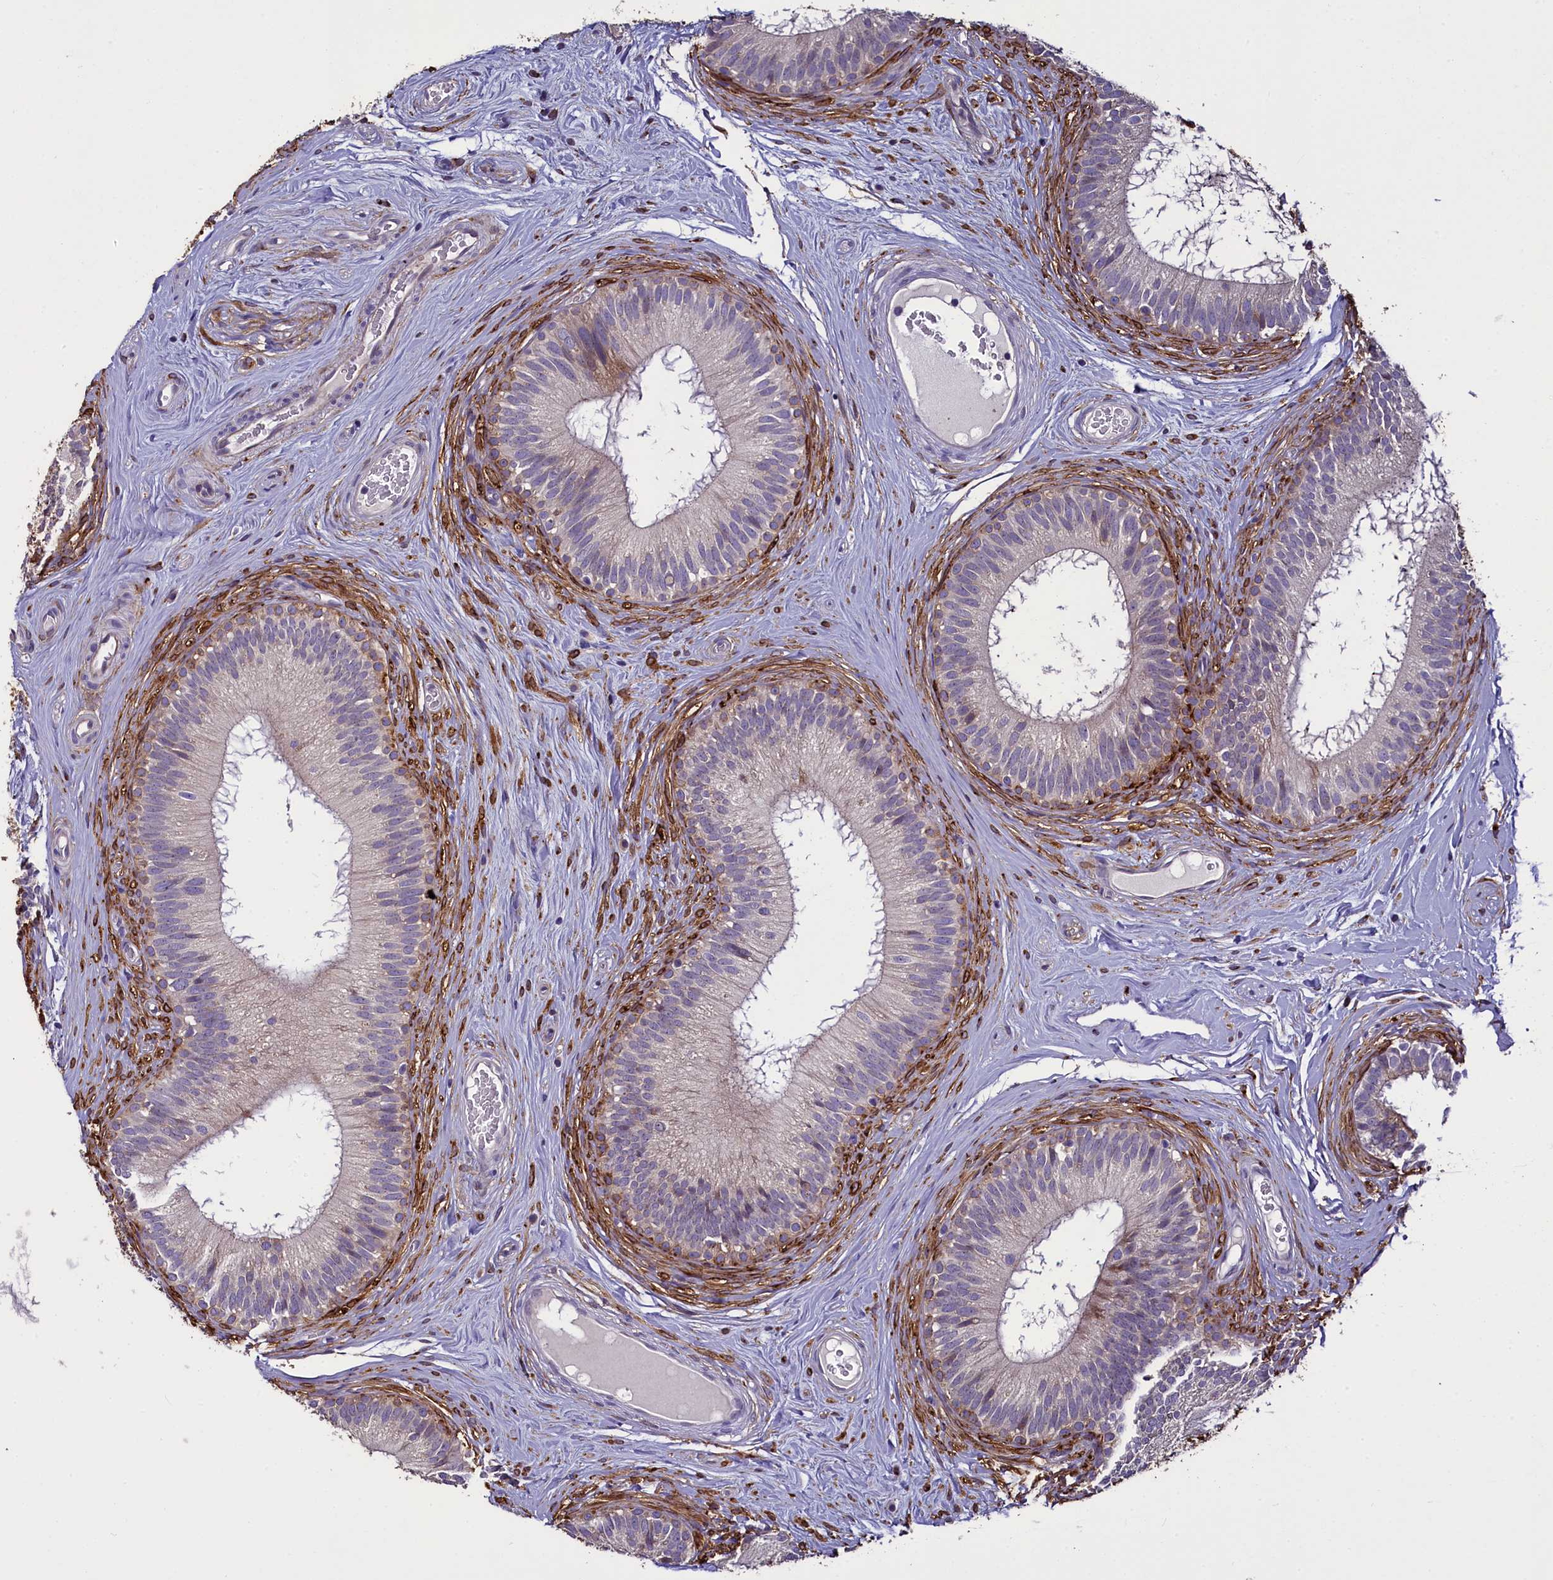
{"staining": {"intensity": "moderate", "quantity": "<25%", "location": "cytoplasmic/membranous"}, "tissue": "epididymis", "cell_type": "Glandular cells", "image_type": "normal", "snomed": [{"axis": "morphology", "description": "Normal tissue, NOS"}, {"axis": "topography", "description": "Epididymis"}], "caption": "Moderate cytoplasmic/membranous positivity is appreciated in about <25% of glandular cells in benign epididymis.", "gene": "MRC2", "patient": {"sex": "male", "age": 33}}